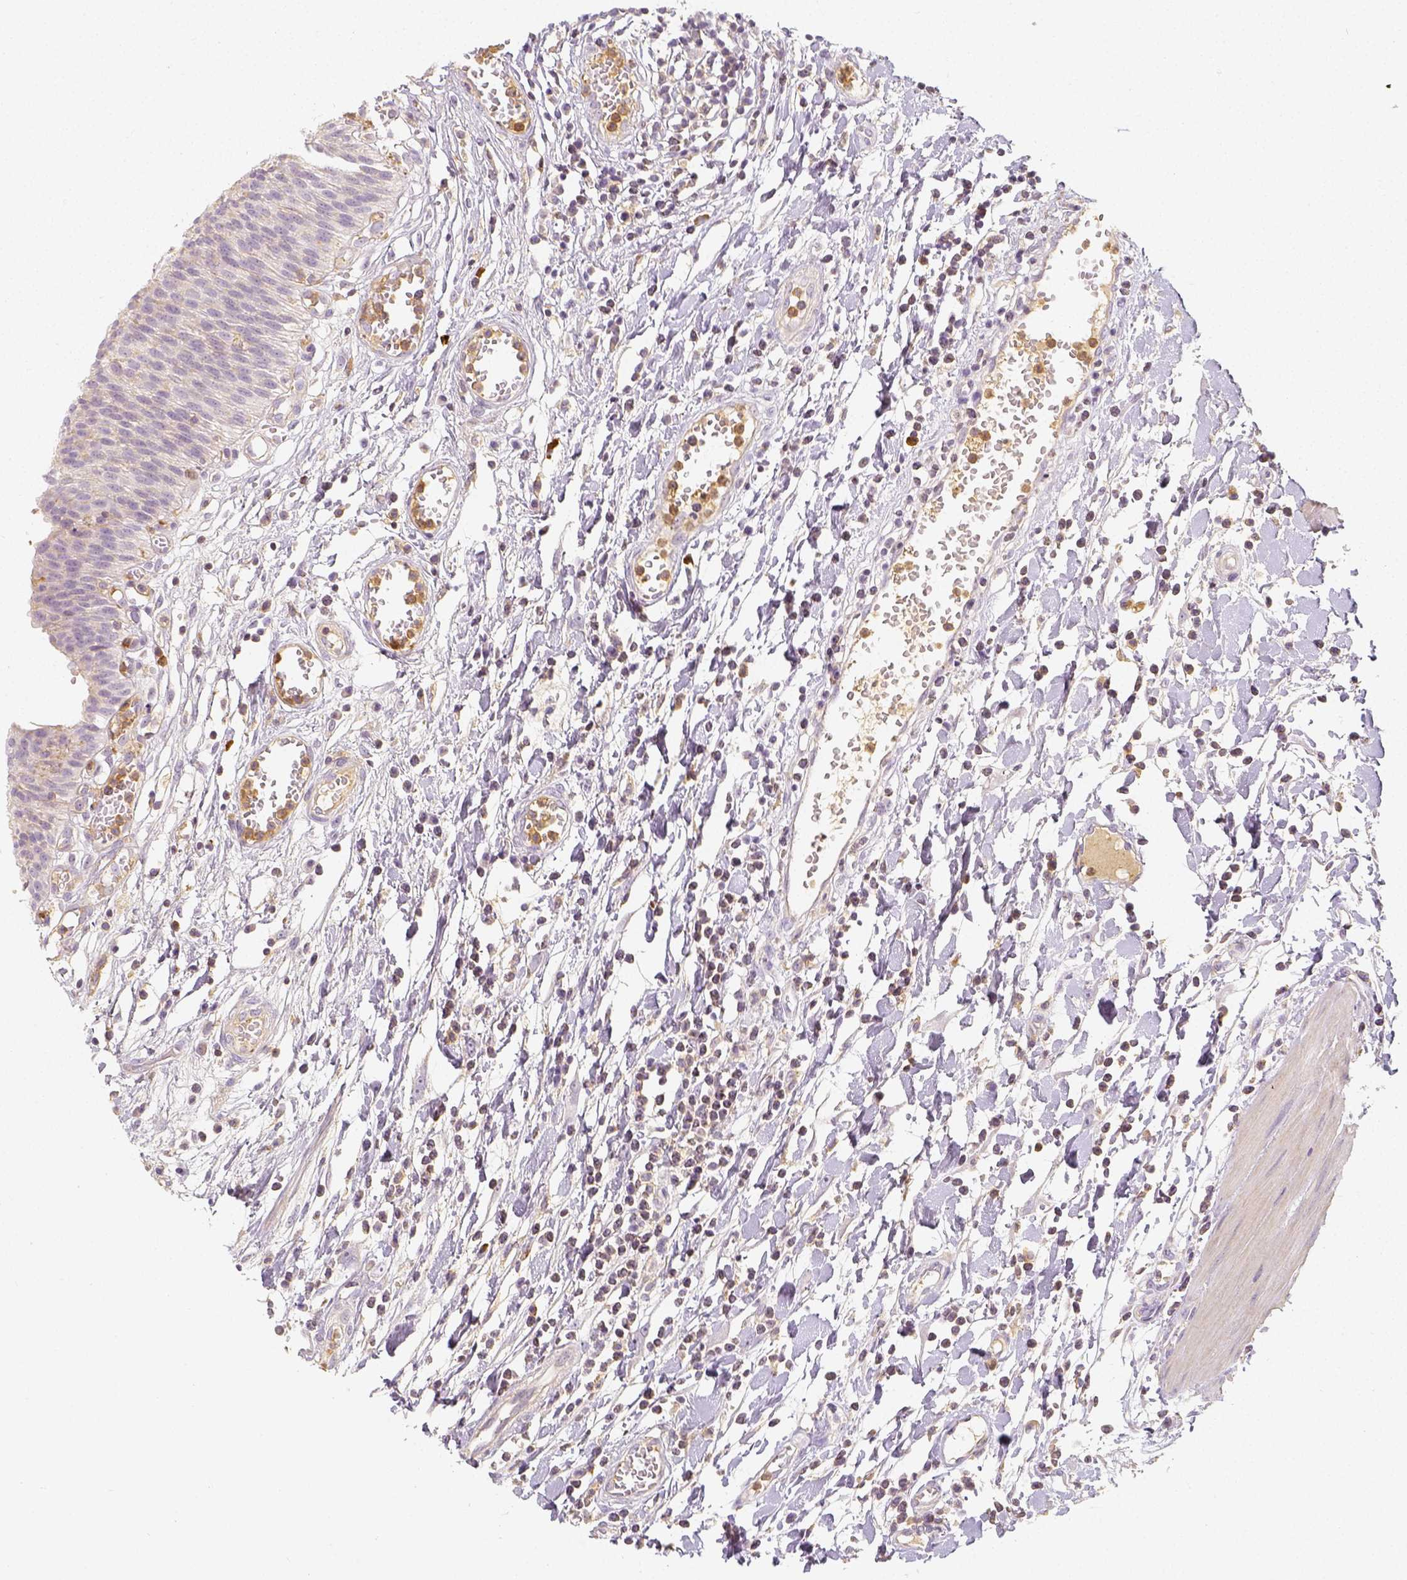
{"staining": {"intensity": "negative", "quantity": "none", "location": "none"}, "tissue": "urinary bladder", "cell_type": "Urothelial cells", "image_type": "normal", "snomed": [{"axis": "morphology", "description": "Normal tissue, NOS"}, {"axis": "topography", "description": "Urinary bladder"}], "caption": "IHC image of normal urinary bladder: human urinary bladder stained with DAB (3,3'-diaminobenzidine) reveals no significant protein expression in urothelial cells.", "gene": "PTPRJ", "patient": {"sex": "male", "age": 64}}